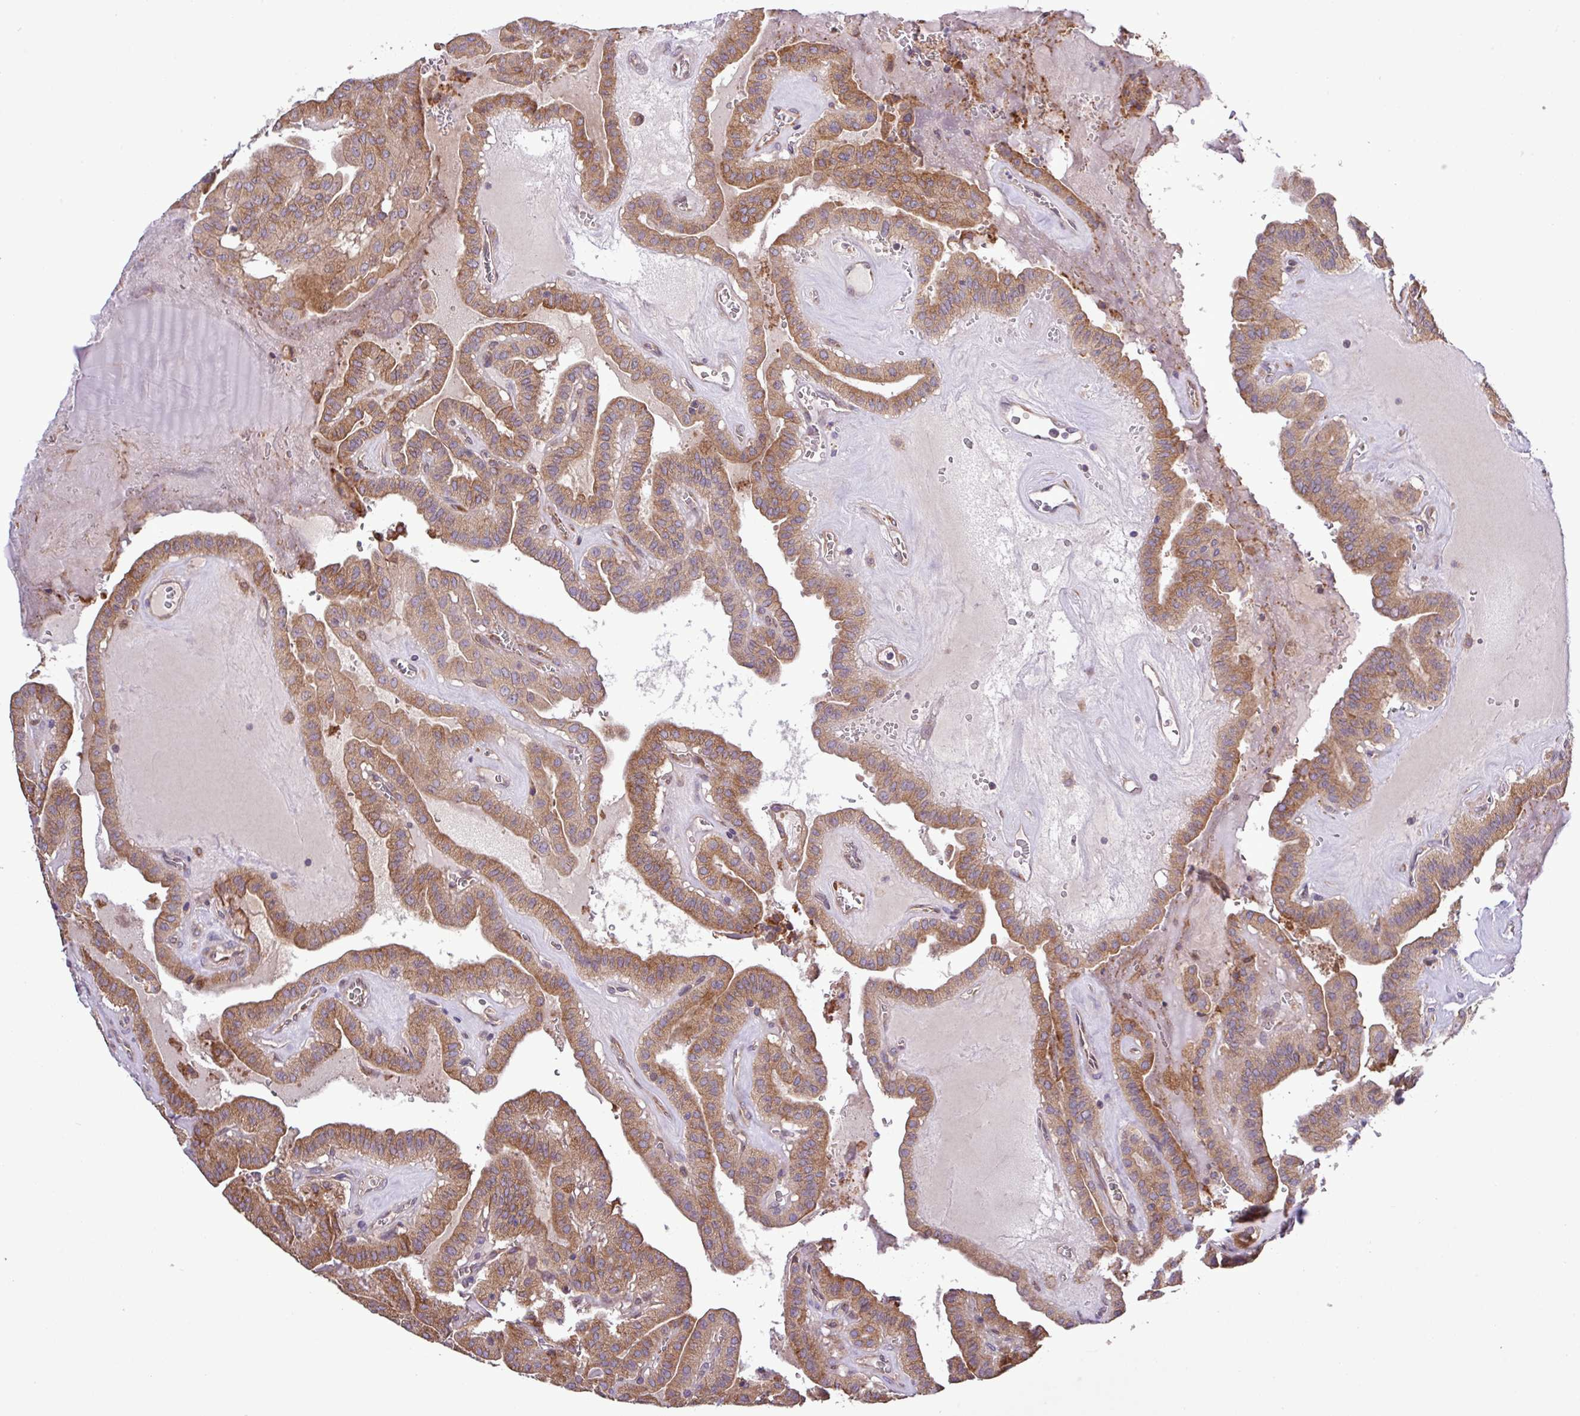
{"staining": {"intensity": "moderate", "quantity": ">75%", "location": "cytoplasmic/membranous"}, "tissue": "thyroid cancer", "cell_type": "Tumor cells", "image_type": "cancer", "snomed": [{"axis": "morphology", "description": "Papillary adenocarcinoma, NOS"}, {"axis": "topography", "description": "Thyroid gland"}], "caption": "Protein staining of thyroid cancer tissue shows moderate cytoplasmic/membranous positivity in about >75% of tumor cells. Nuclei are stained in blue.", "gene": "MEGF6", "patient": {"sex": "male", "age": 52}}